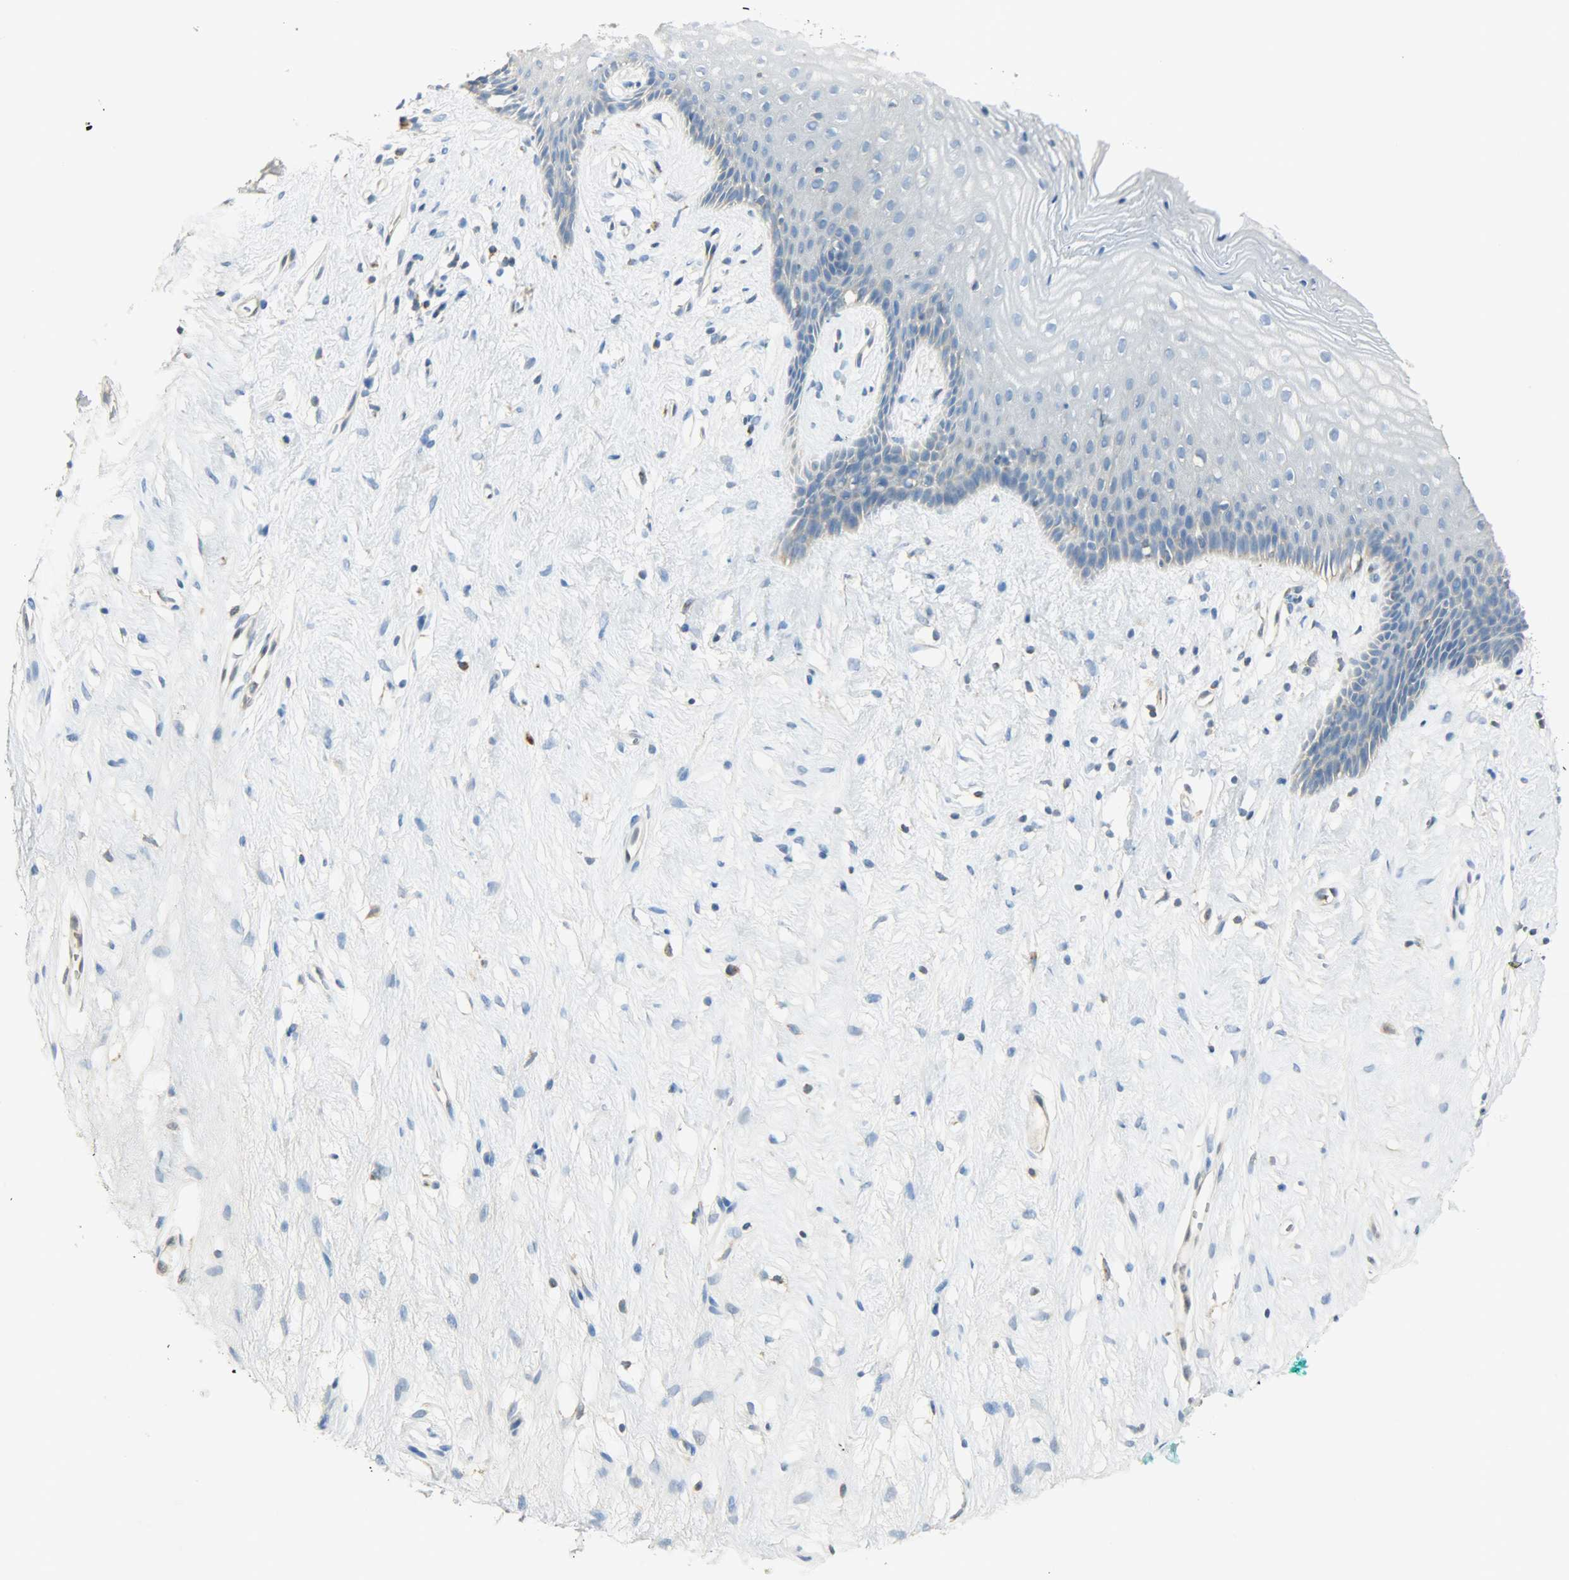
{"staining": {"intensity": "weak", "quantity": "<25%", "location": "cytoplasmic/membranous"}, "tissue": "vagina", "cell_type": "Squamous epithelial cells", "image_type": "normal", "snomed": [{"axis": "morphology", "description": "Normal tissue, NOS"}, {"axis": "topography", "description": "Vagina"}], "caption": "This is an immunohistochemistry (IHC) histopathology image of normal vagina. There is no staining in squamous epithelial cells.", "gene": "NNT", "patient": {"sex": "female", "age": 44}}